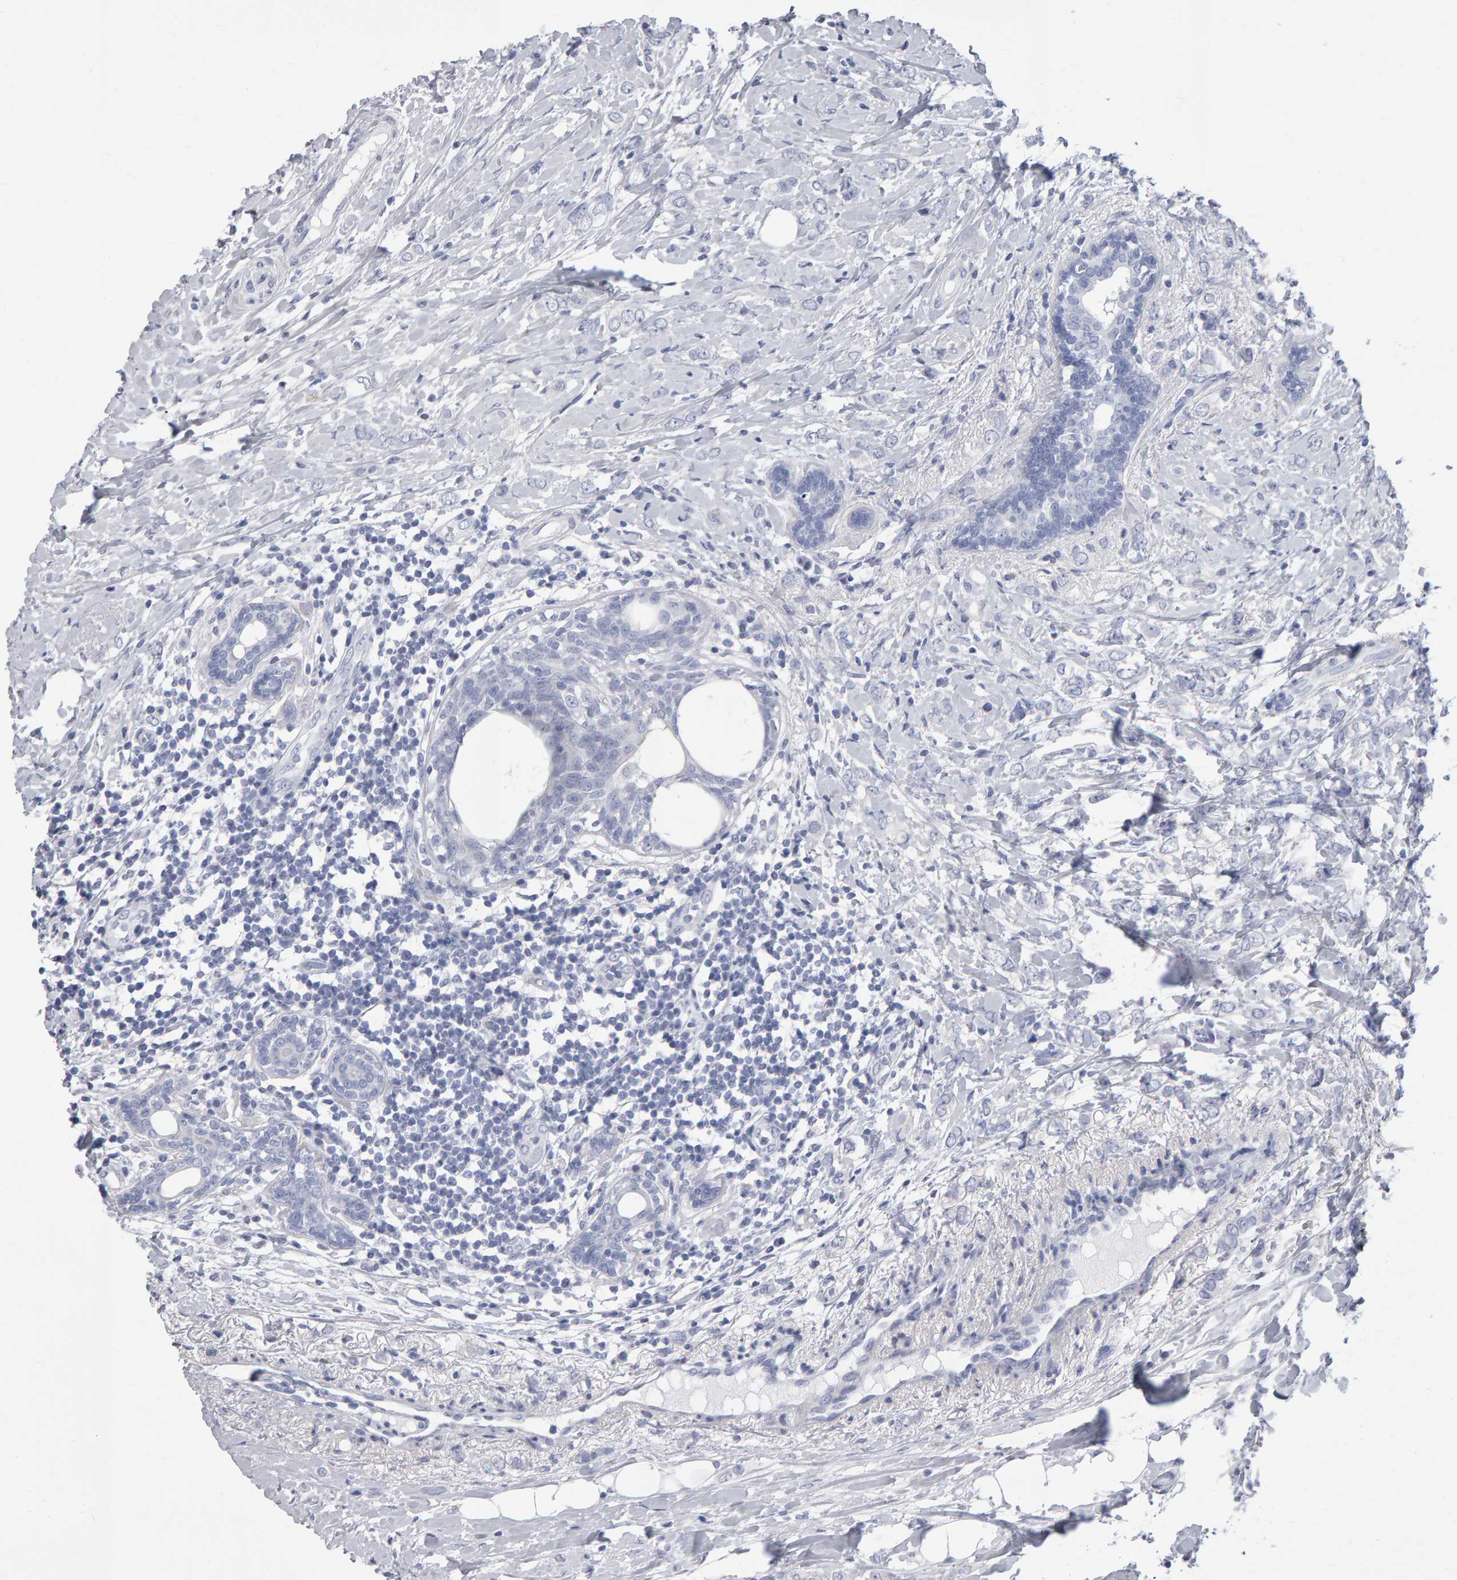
{"staining": {"intensity": "negative", "quantity": "none", "location": "none"}, "tissue": "breast cancer", "cell_type": "Tumor cells", "image_type": "cancer", "snomed": [{"axis": "morphology", "description": "Normal tissue, NOS"}, {"axis": "morphology", "description": "Lobular carcinoma"}, {"axis": "topography", "description": "Breast"}], "caption": "Immunohistochemistry (IHC) image of lobular carcinoma (breast) stained for a protein (brown), which shows no expression in tumor cells. Brightfield microscopy of IHC stained with DAB (3,3'-diaminobenzidine) (brown) and hematoxylin (blue), captured at high magnification.", "gene": "NCDN", "patient": {"sex": "female", "age": 47}}